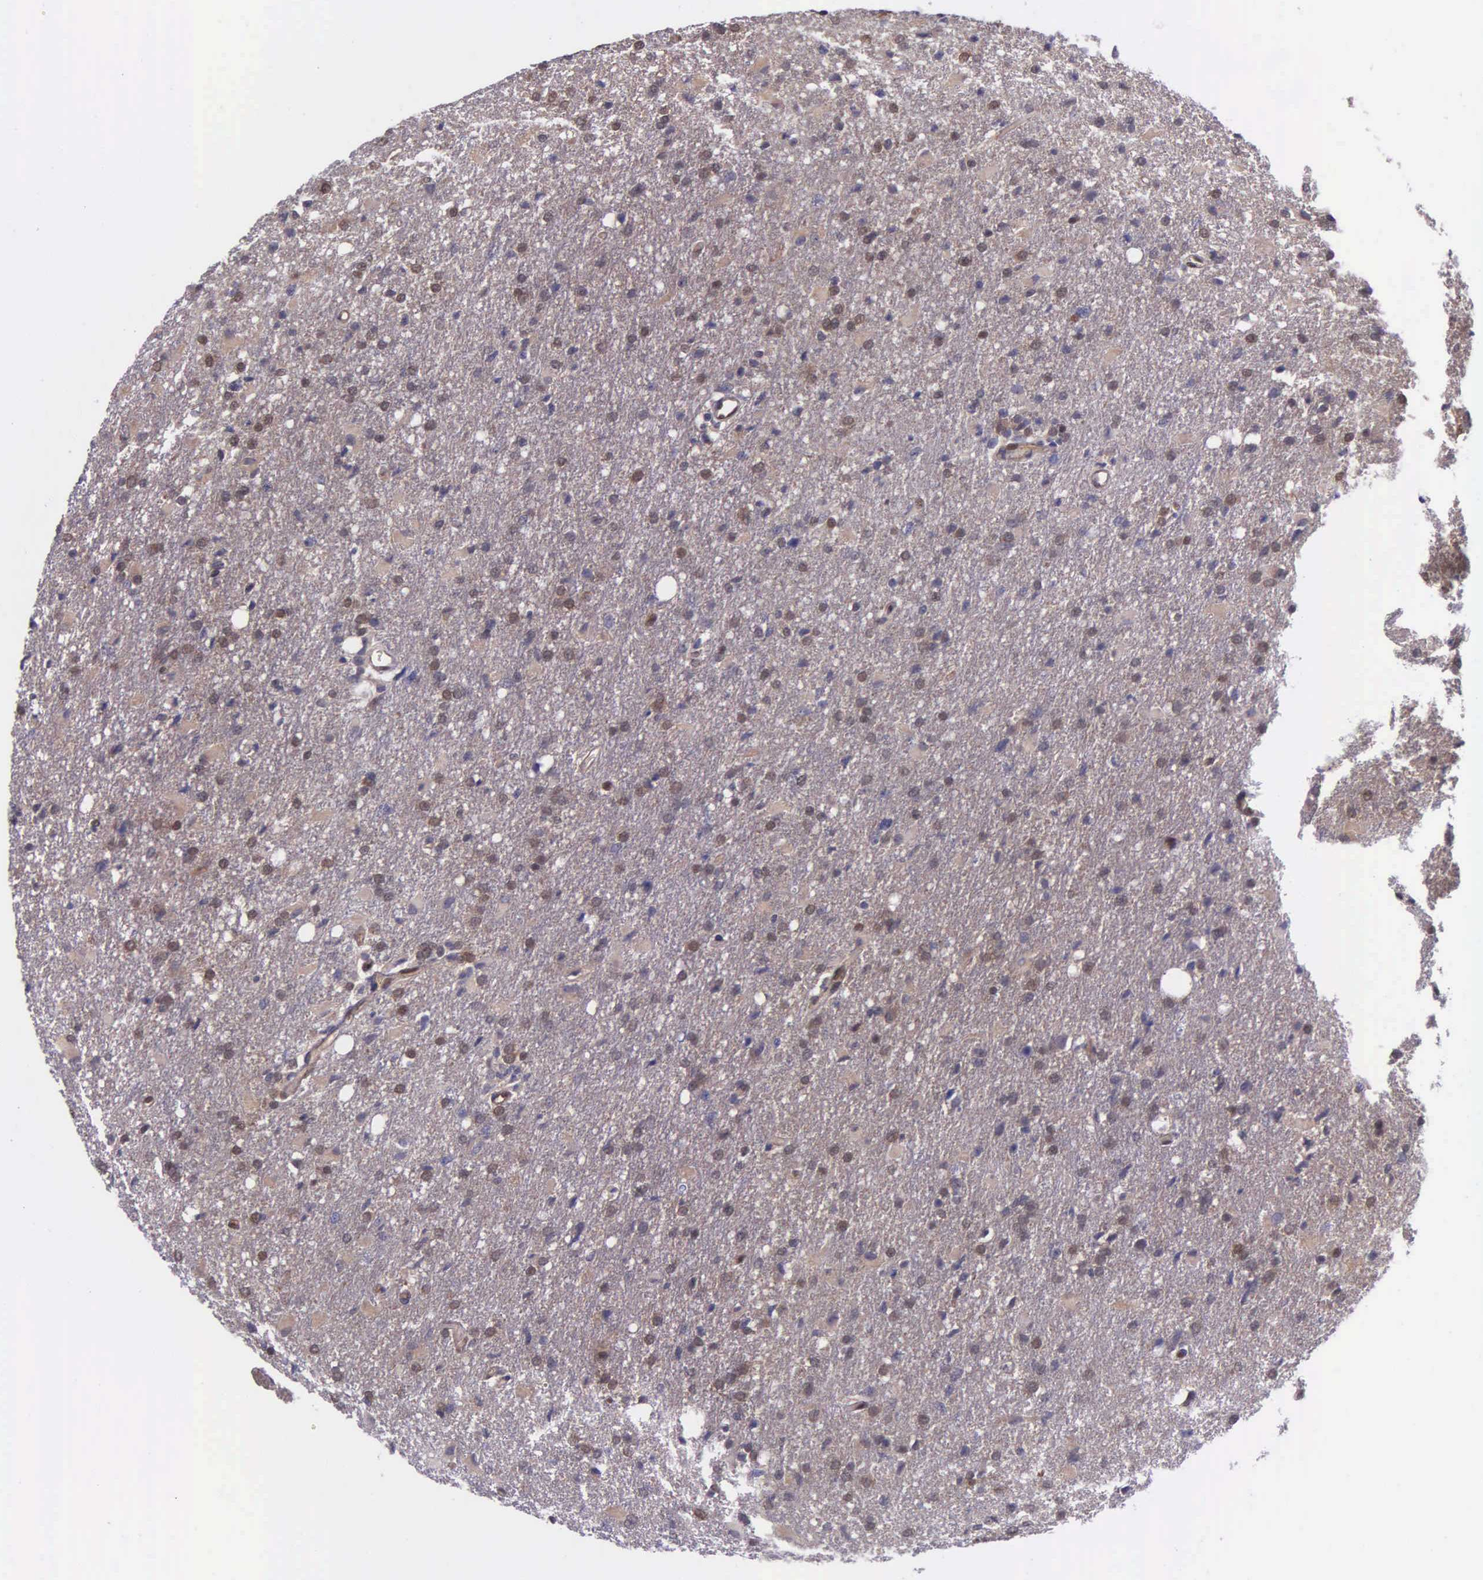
{"staining": {"intensity": "weak", "quantity": ">75%", "location": "cytoplasmic/membranous,nuclear"}, "tissue": "glioma", "cell_type": "Tumor cells", "image_type": "cancer", "snomed": [{"axis": "morphology", "description": "Glioma, malignant, High grade"}, {"axis": "topography", "description": "Brain"}], "caption": "Glioma was stained to show a protein in brown. There is low levels of weak cytoplasmic/membranous and nuclear positivity in approximately >75% of tumor cells. (IHC, brightfield microscopy, high magnification).", "gene": "GMPR2", "patient": {"sex": "male", "age": 68}}